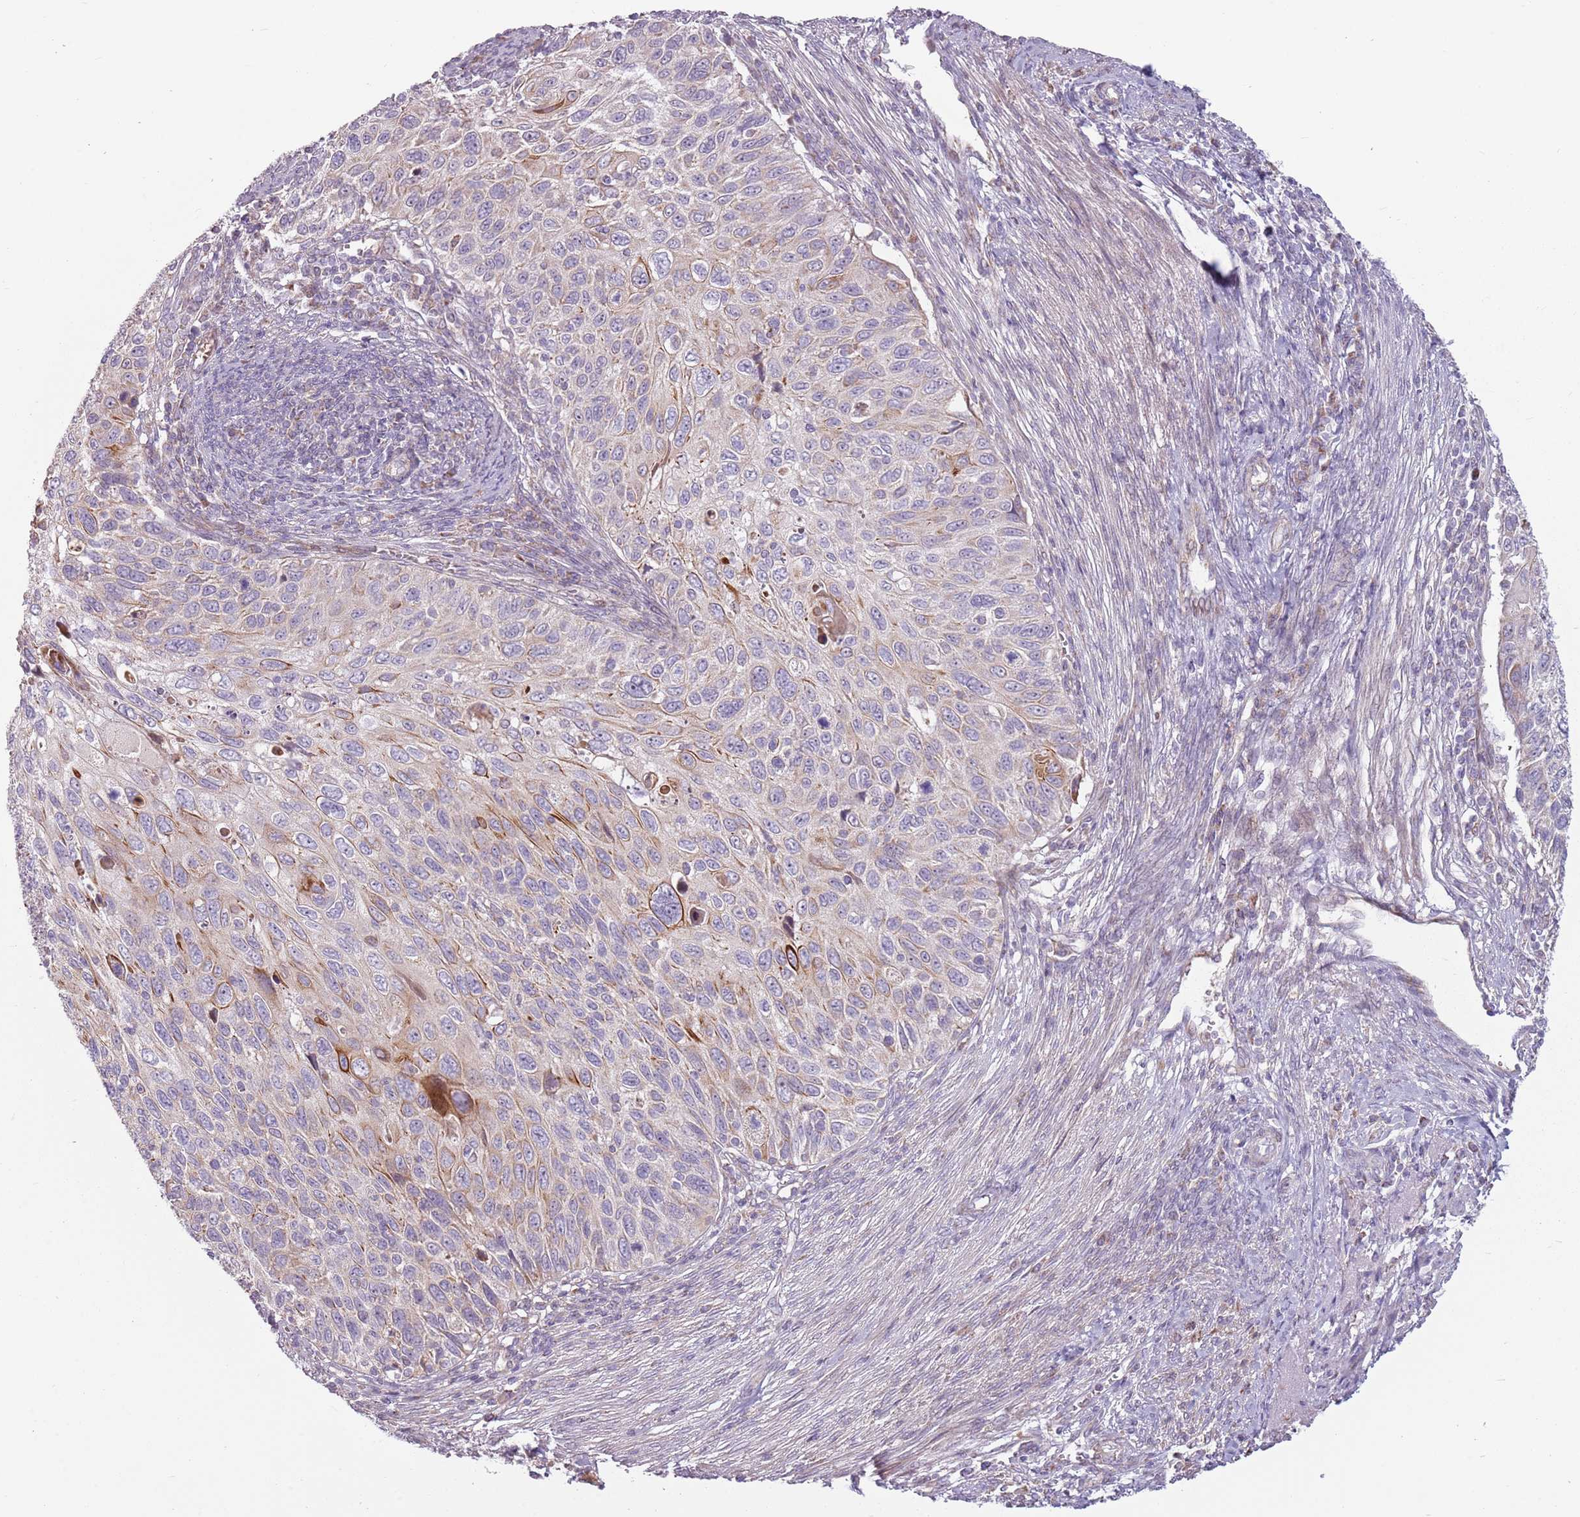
{"staining": {"intensity": "moderate", "quantity": "<25%", "location": "cytoplasmic/membranous"}, "tissue": "cervical cancer", "cell_type": "Tumor cells", "image_type": "cancer", "snomed": [{"axis": "morphology", "description": "Squamous cell carcinoma, NOS"}, {"axis": "topography", "description": "Cervix"}], "caption": "Squamous cell carcinoma (cervical) tissue reveals moderate cytoplasmic/membranous staining in approximately <25% of tumor cells, visualized by immunohistochemistry.", "gene": "ZNF530", "patient": {"sex": "female", "age": 70}}